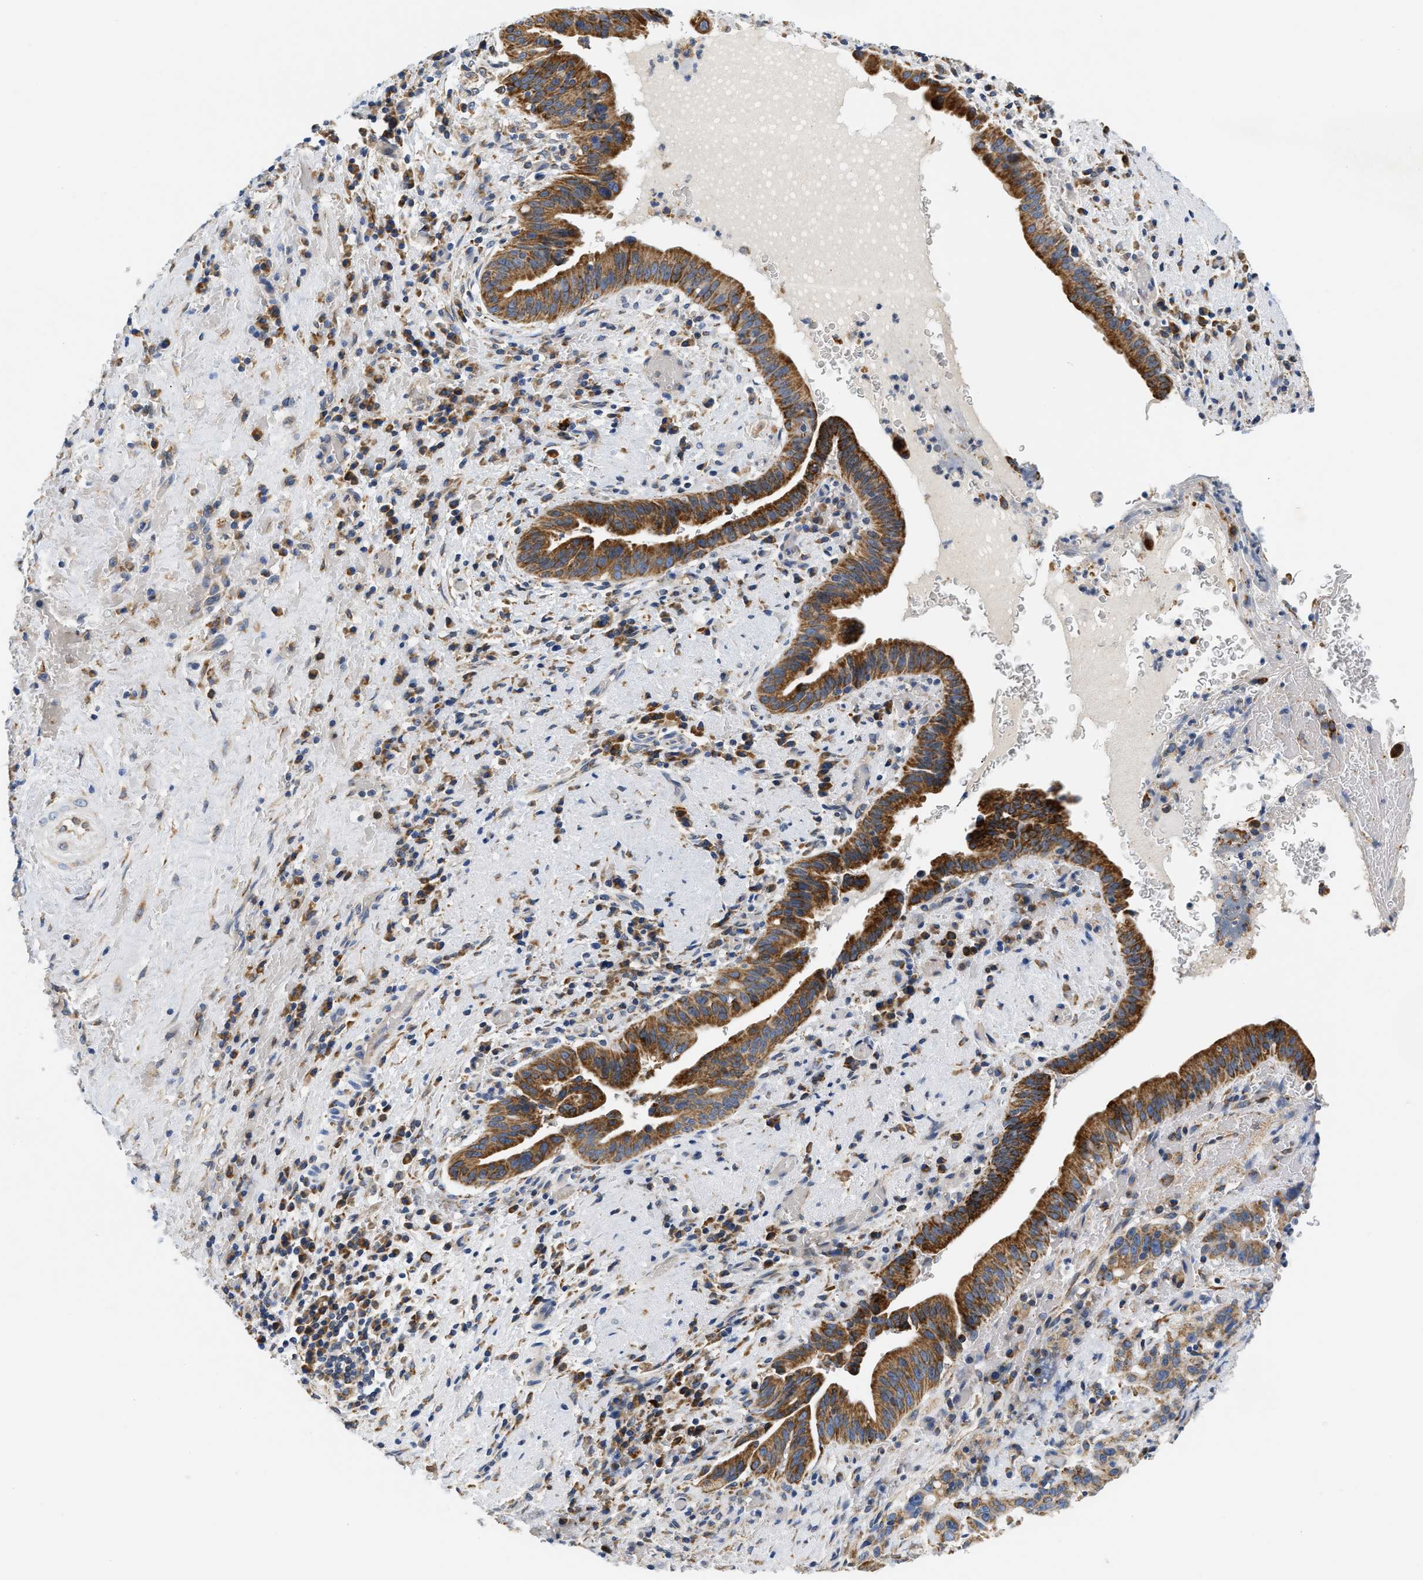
{"staining": {"intensity": "strong", "quantity": ">75%", "location": "cytoplasmic/membranous"}, "tissue": "liver cancer", "cell_type": "Tumor cells", "image_type": "cancer", "snomed": [{"axis": "morphology", "description": "Cholangiocarcinoma"}, {"axis": "topography", "description": "Liver"}], "caption": "Human liver cancer stained with a brown dye displays strong cytoplasmic/membranous positive staining in approximately >75% of tumor cells.", "gene": "HDHD3", "patient": {"sex": "female", "age": 38}}